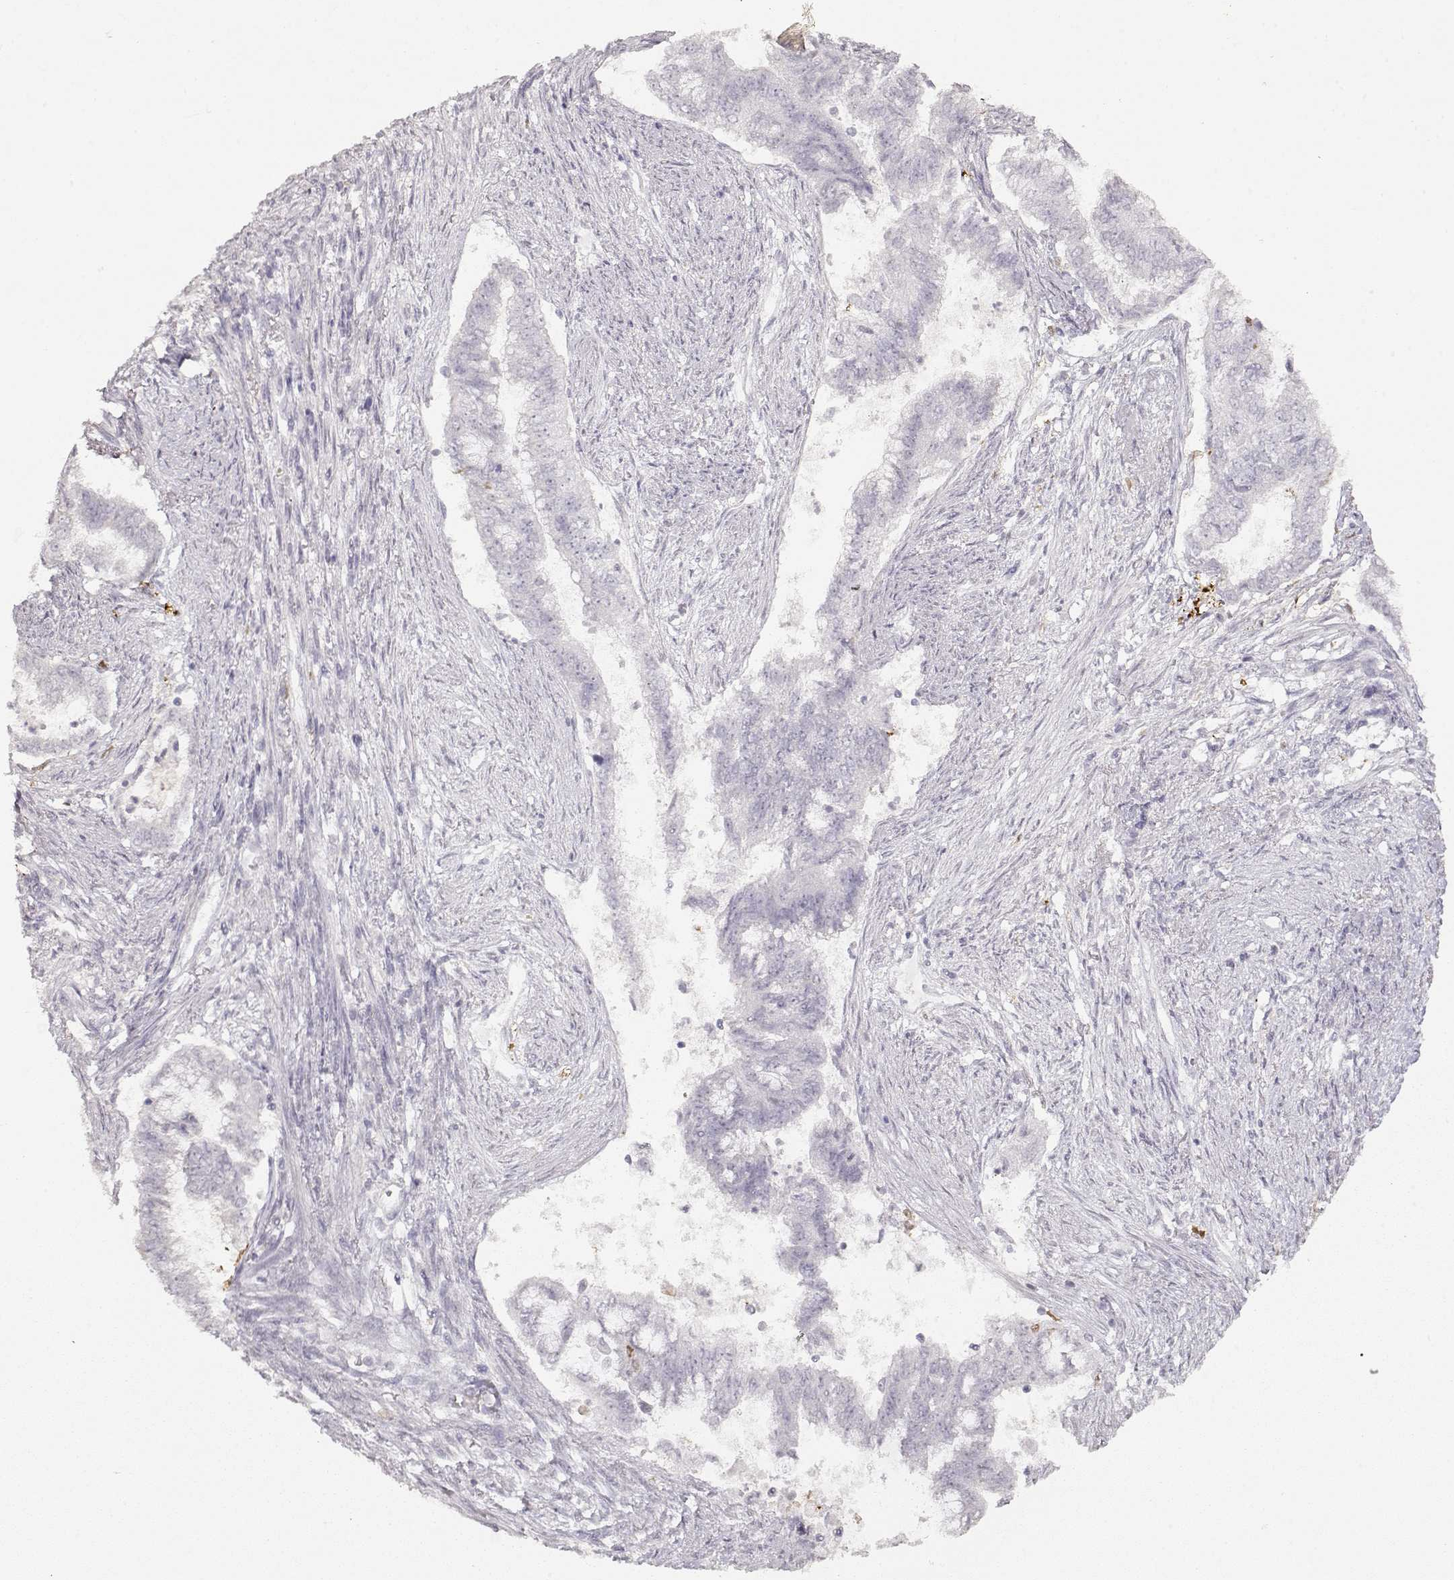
{"staining": {"intensity": "negative", "quantity": "none", "location": "none"}, "tissue": "endometrial cancer", "cell_type": "Tumor cells", "image_type": "cancer", "snomed": [{"axis": "morphology", "description": "Adenocarcinoma, NOS"}, {"axis": "topography", "description": "Endometrium"}], "caption": "Photomicrograph shows no protein expression in tumor cells of adenocarcinoma (endometrial) tissue.", "gene": "S100B", "patient": {"sex": "female", "age": 65}}